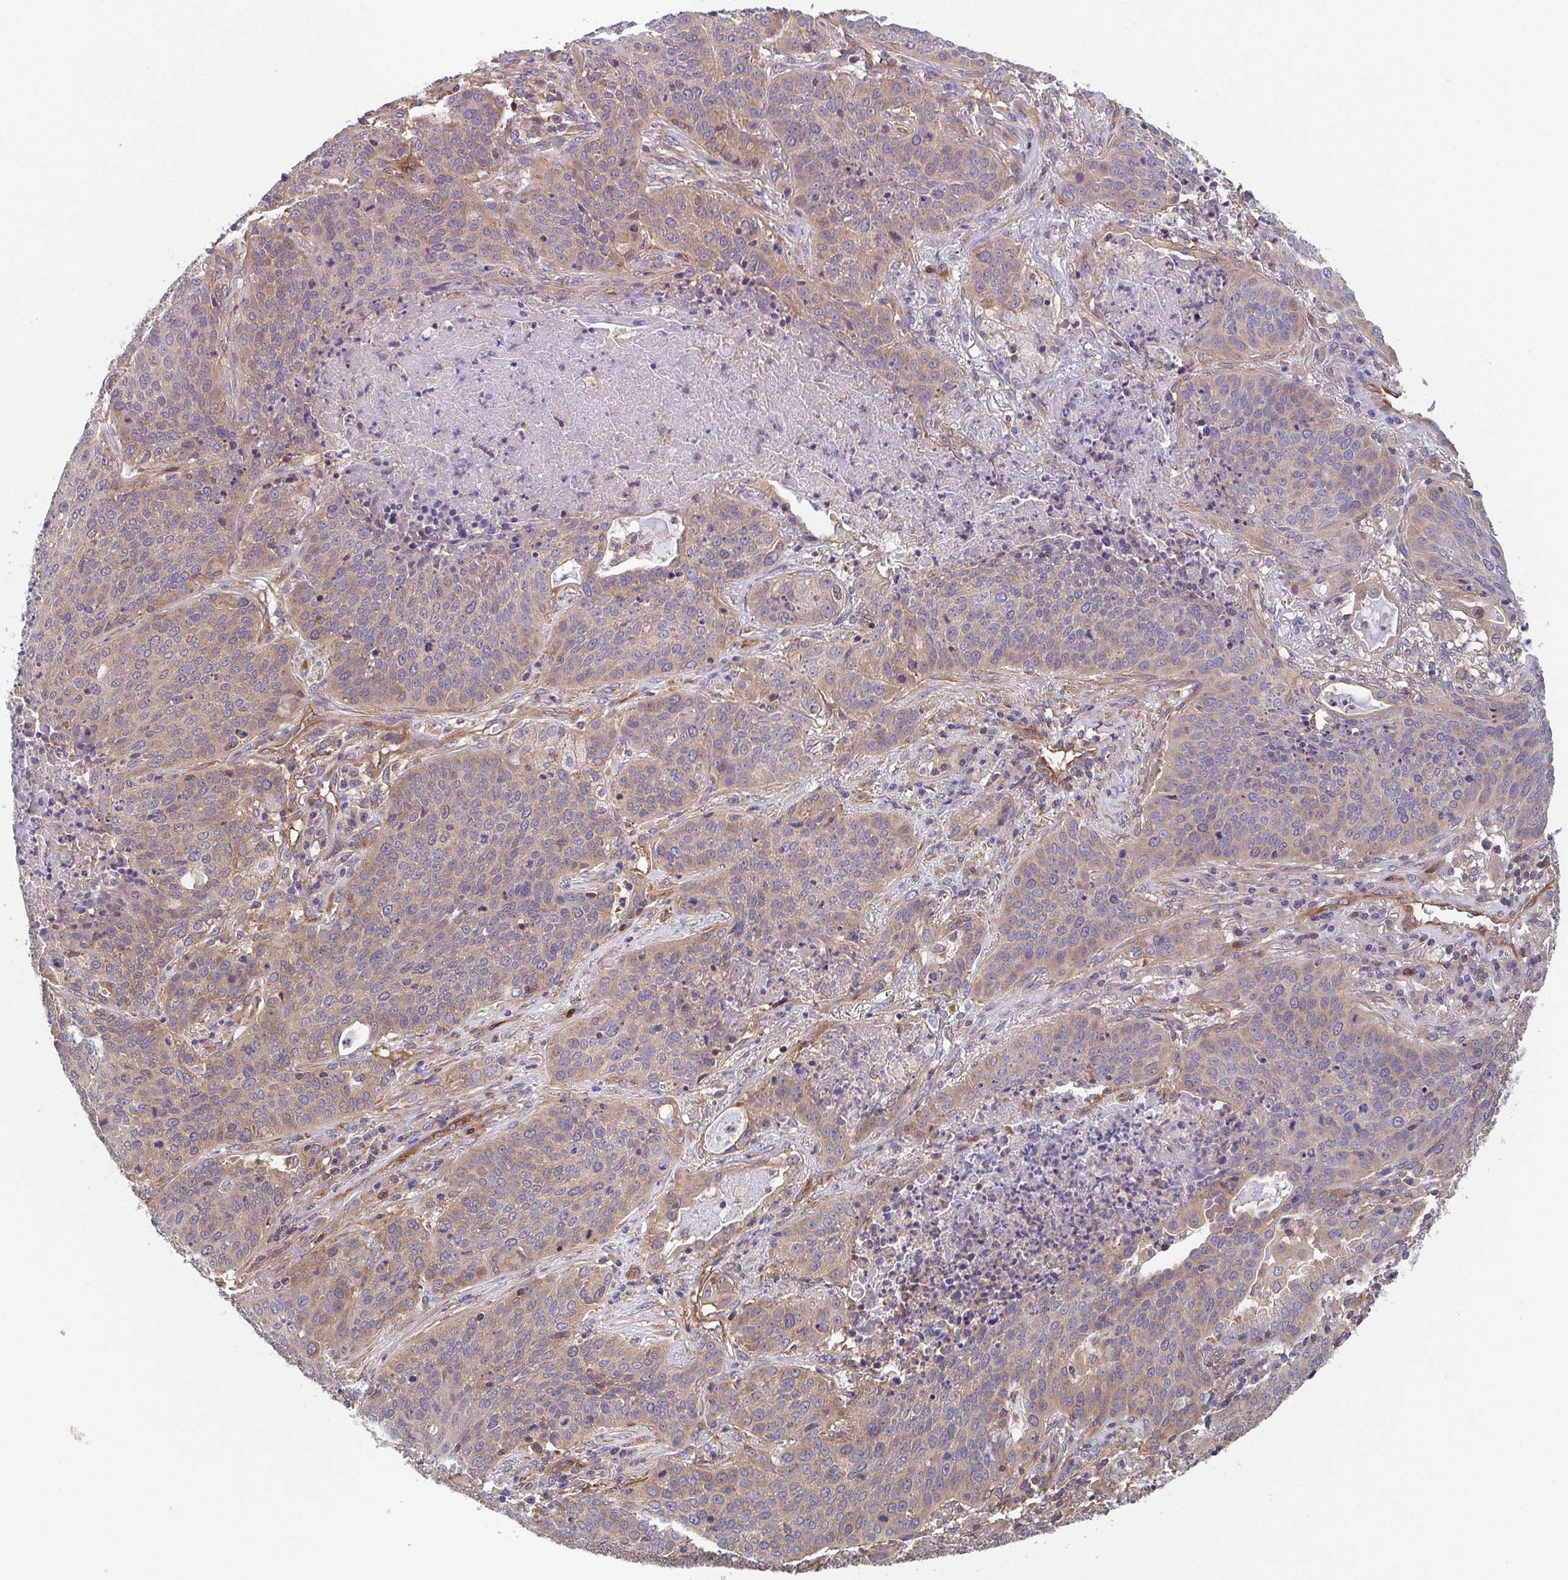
{"staining": {"intensity": "weak", "quantity": "25%-75%", "location": "cytoplasmic/membranous"}, "tissue": "lung cancer", "cell_type": "Tumor cells", "image_type": "cancer", "snomed": [{"axis": "morphology", "description": "Squamous cell carcinoma, NOS"}, {"axis": "topography", "description": "Lung"}], "caption": "A low amount of weak cytoplasmic/membranous staining is appreciated in approximately 25%-75% of tumor cells in lung cancer tissue.", "gene": "TMEM229A", "patient": {"sex": "male", "age": 63}}